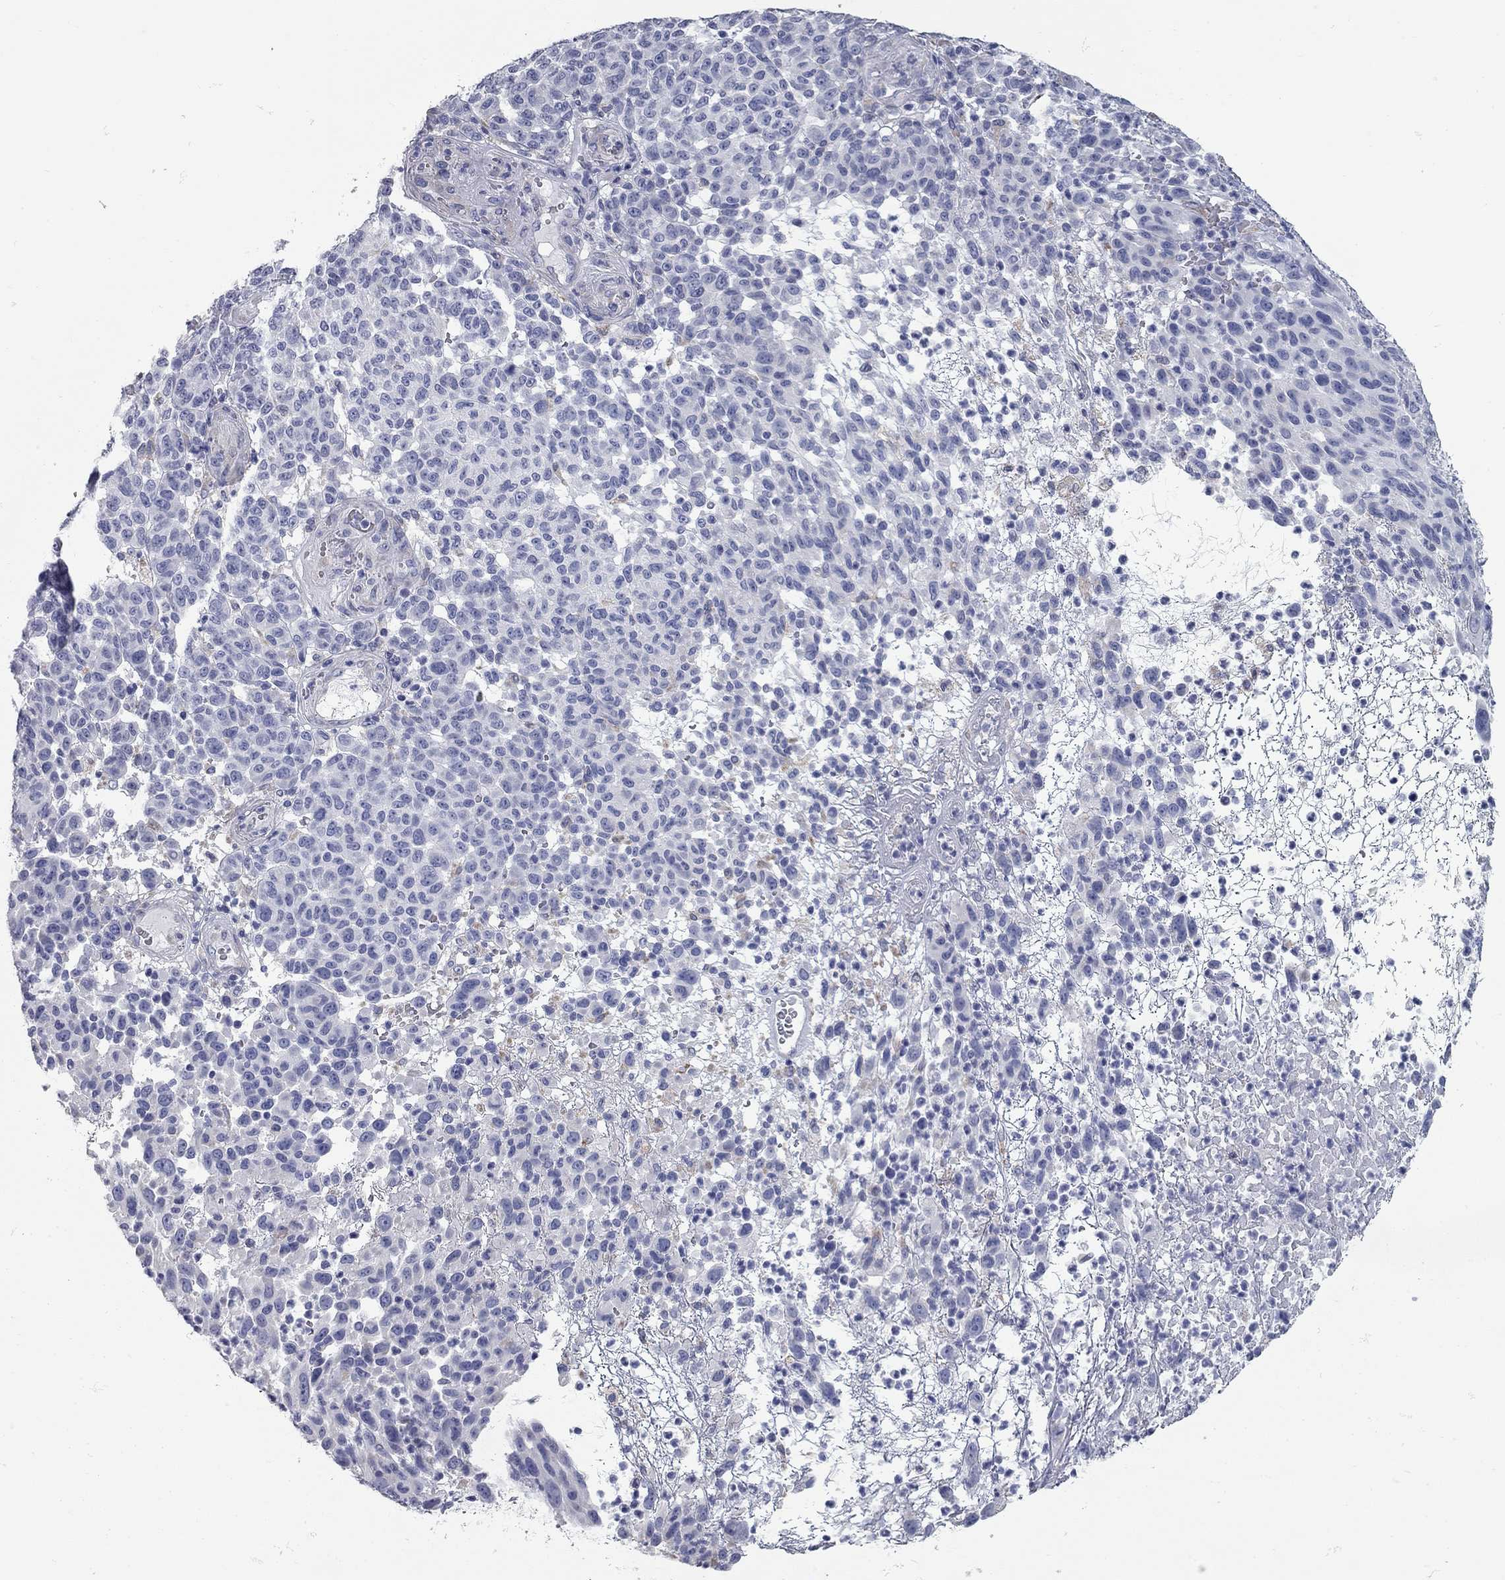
{"staining": {"intensity": "negative", "quantity": "none", "location": "none"}, "tissue": "melanoma", "cell_type": "Tumor cells", "image_type": "cancer", "snomed": [{"axis": "morphology", "description": "Malignant melanoma, NOS"}, {"axis": "topography", "description": "Skin"}], "caption": "Tumor cells are negative for brown protein staining in melanoma. Brightfield microscopy of immunohistochemistry stained with DAB (3,3'-diaminobenzidine) (brown) and hematoxylin (blue), captured at high magnification.", "gene": "XAGE2", "patient": {"sex": "male", "age": 59}}